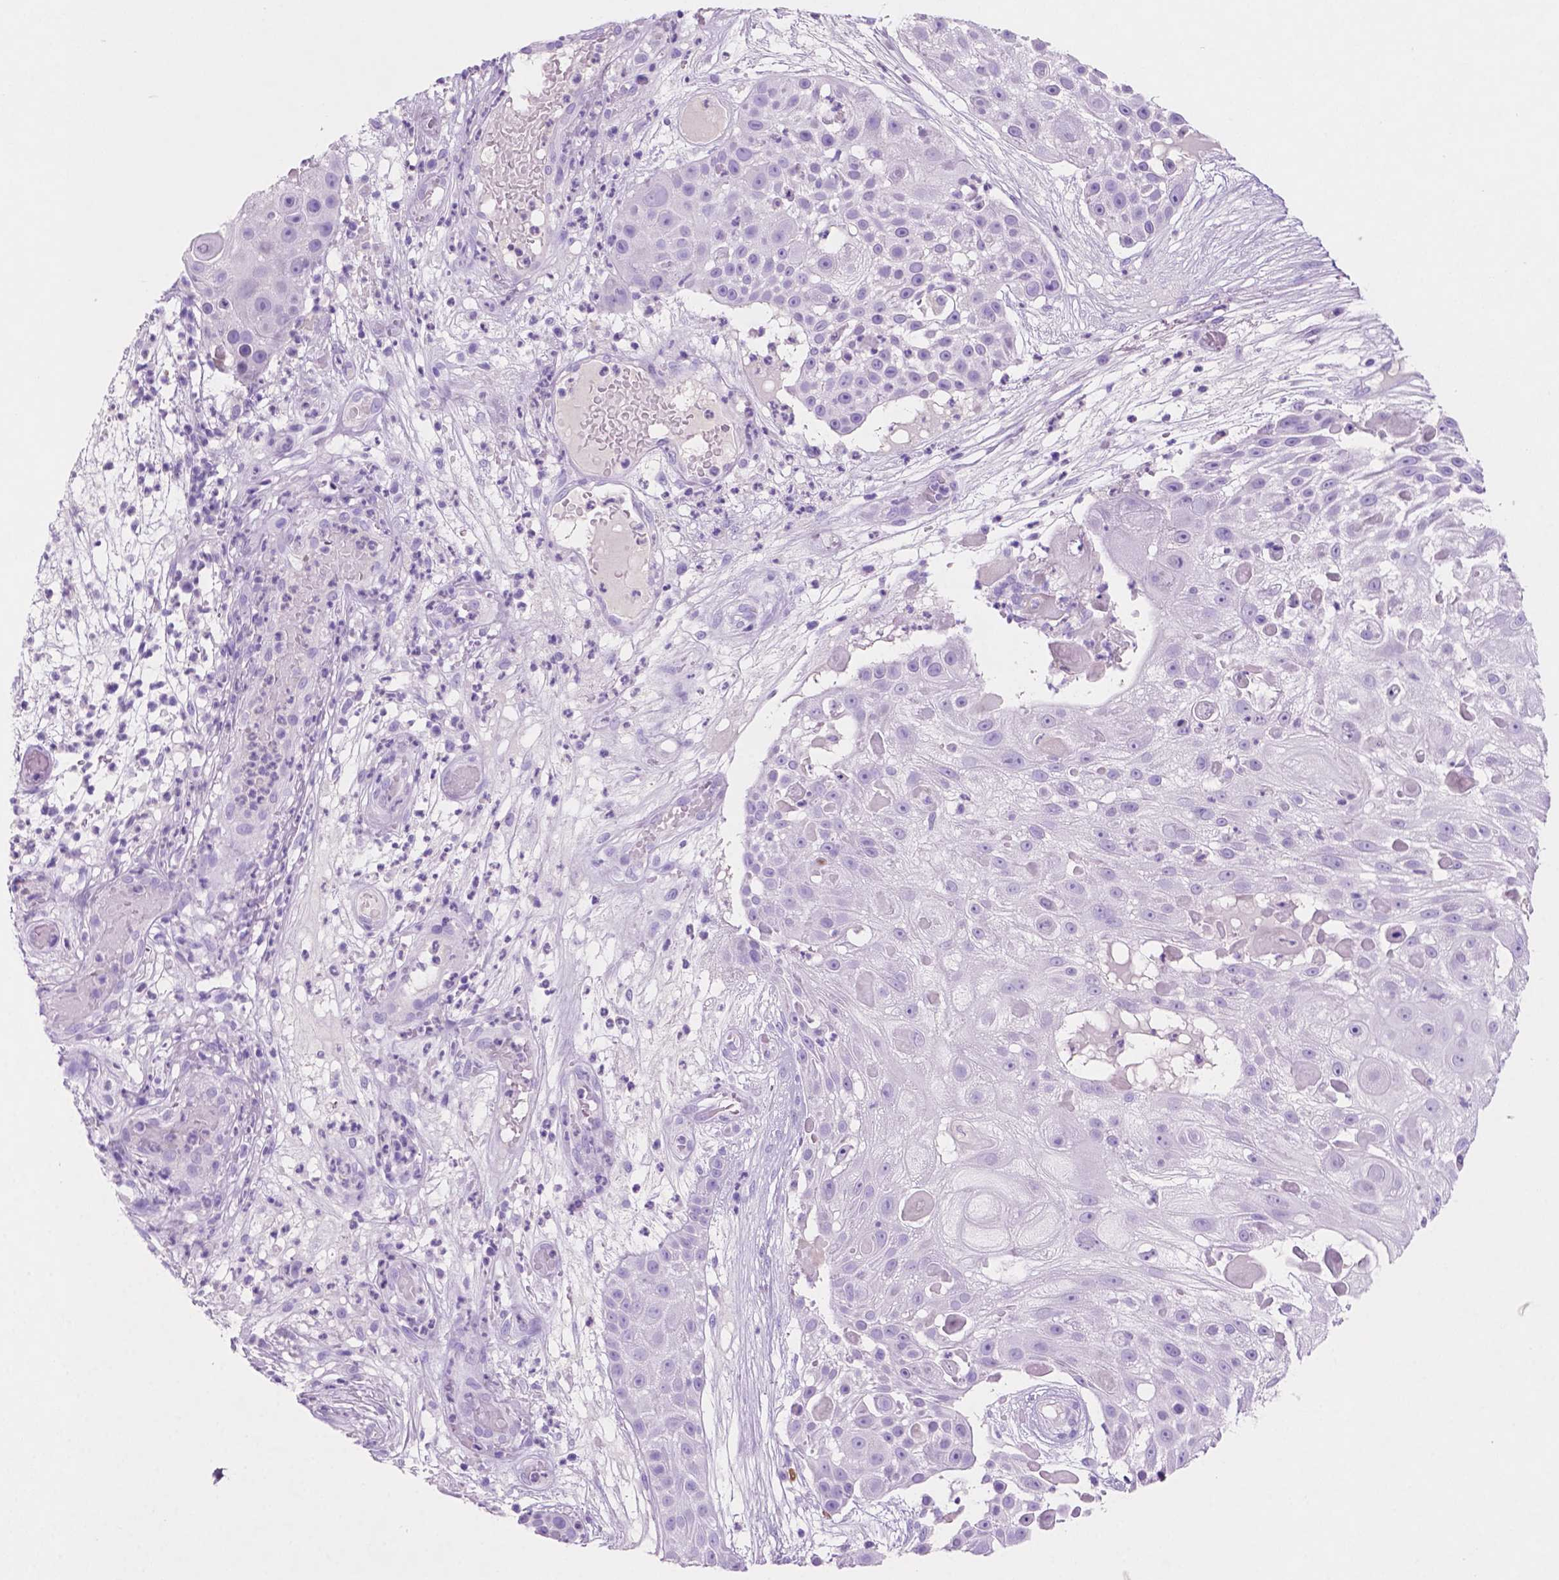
{"staining": {"intensity": "negative", "quantity": "none", "location": "none"}, "tissue": "skin cancer", "cell_type": "Tumor cells", "image_type": "cancer", "snomed": [{"axis": "morphology", "description": "Squamous cell carcinoma, NOS"}, {"axis": "topography", "description": "Skin"}], "caption": "Skin cancer (squamous cell carcinoma) was stained to show a protein in brown. There is no significant positivity in tumor cells.", "gene": "POU4F1", "patient": {"sex": "female", "age": 86}}